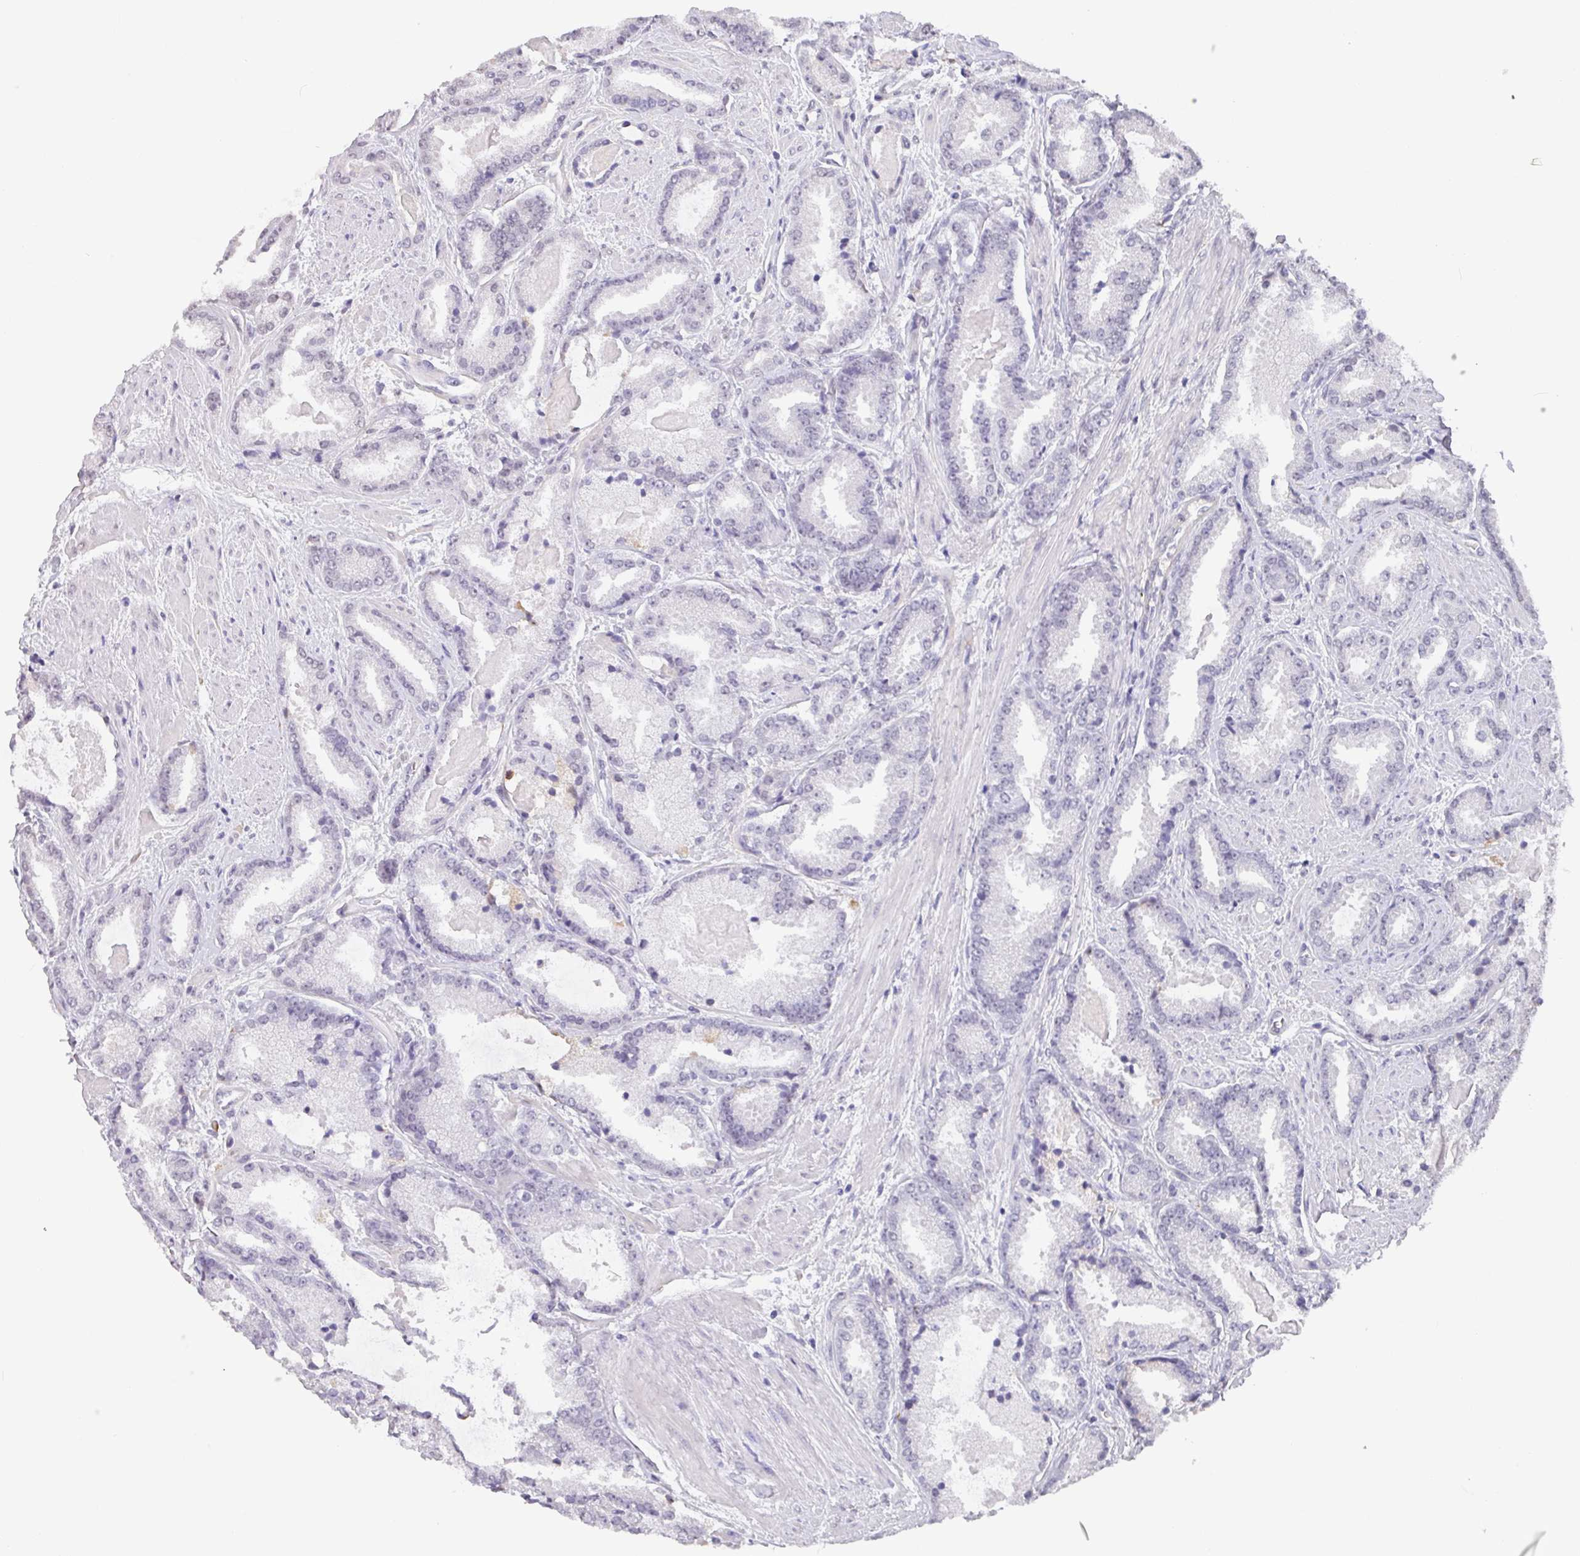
{"staining": {"intensity": "negative", "quantity": "none", "location": "none"}, "tissue": "prostate cancer", "cell_type": "Tumor cells", "image_type": "cancer", "snomed": [{"axis": "morphology", "description": "Adenocarcinoma, Low grade"}, {"axis": "topography", "description": "Prostate"}], "caption": "Histopathology image shows no significant protein staining in tumor cells of prostate low-grade adenocarcinoma.", "gene": "C1QB", "patient": {"sex": "male", "age": 62}}